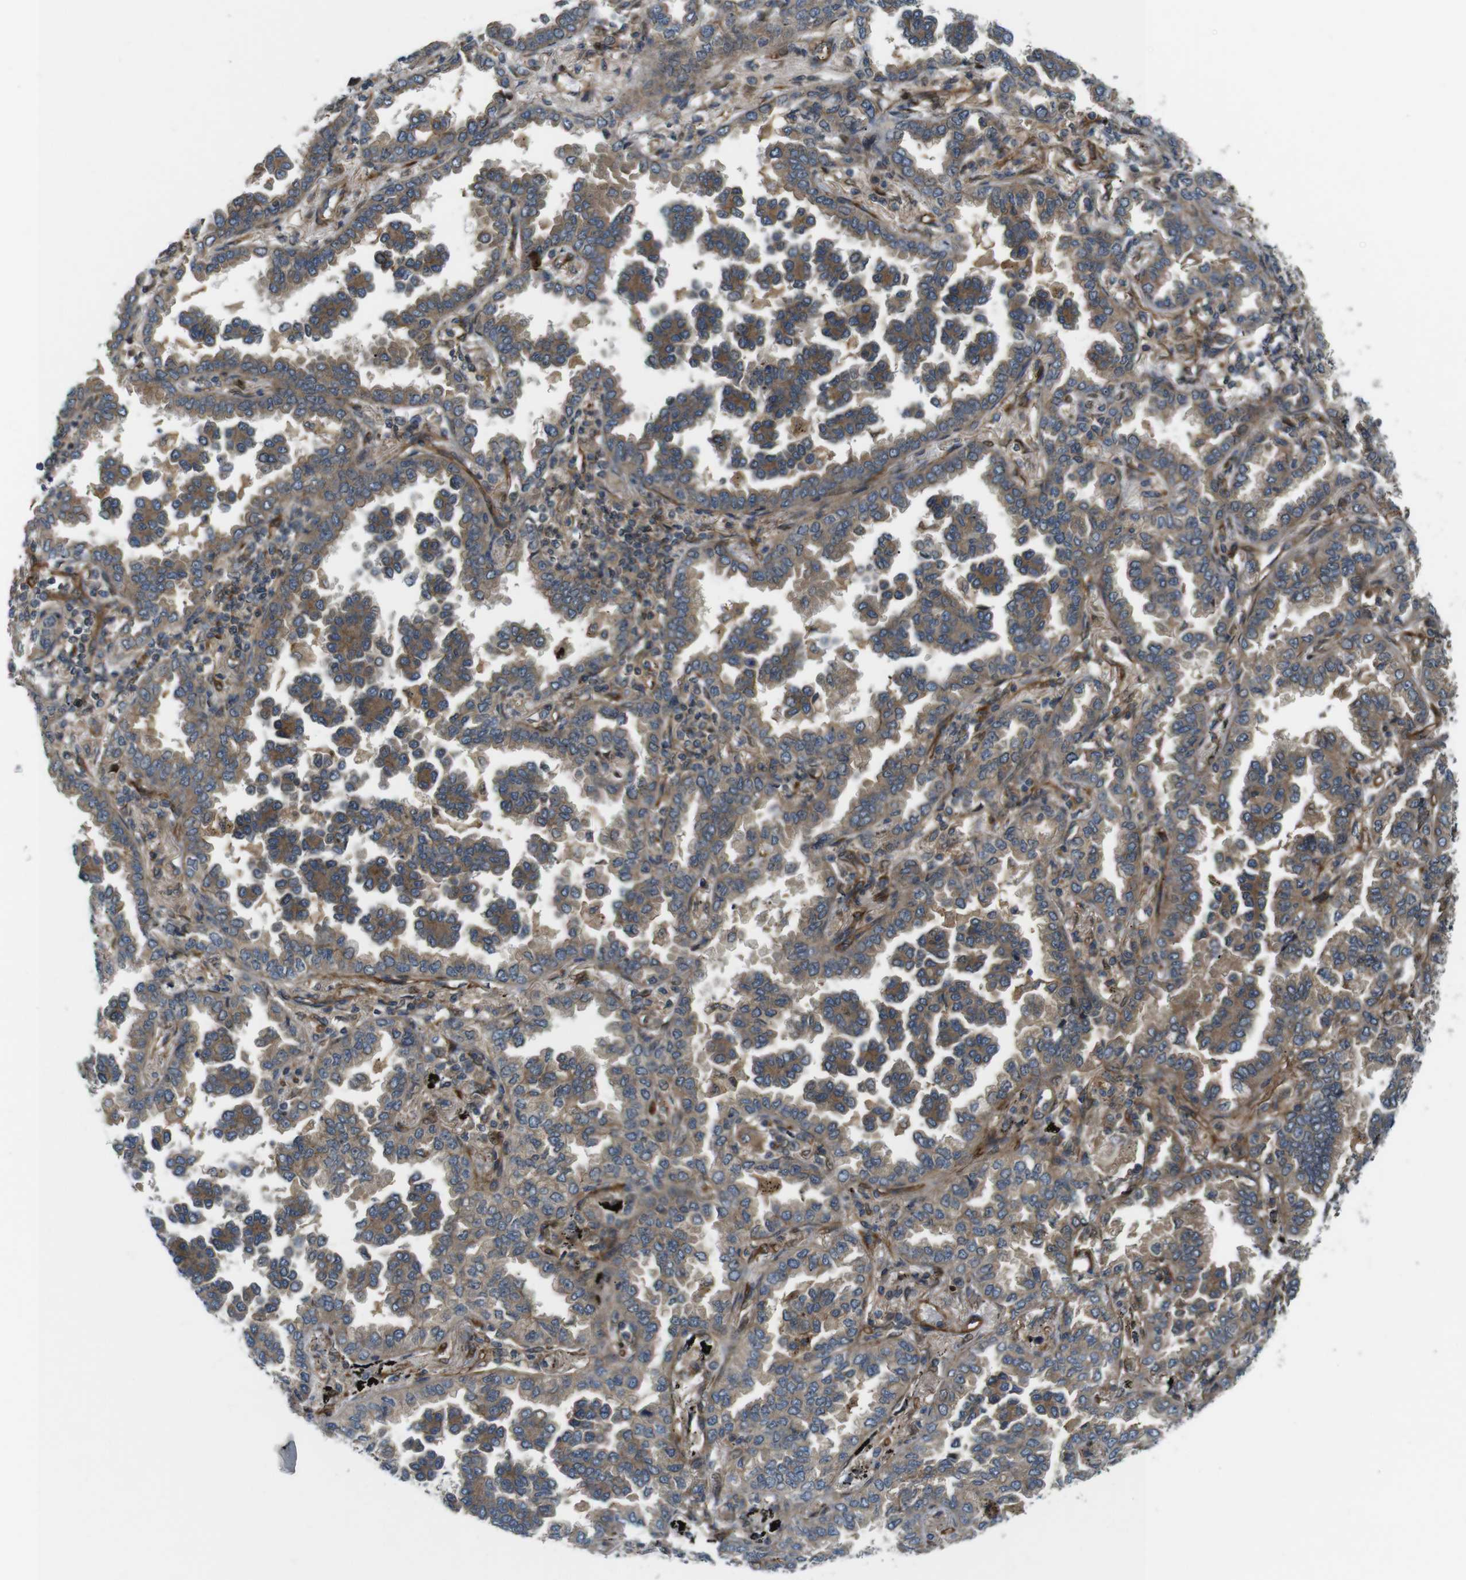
{"staining": {"intensity": "strong", "quantity": ">75%", "location": "cytoplasmic/membranous"}, "tissue": "lung cancer", "cell_type": "Tumor cells", "image_type": "cancer", "snomed": [{"axis": "morphology", "description": "Normal tissue, NOS"}, {"axis": "morphology", "description": "Adenocarcinoma, NOS"}, {"axis": "topography", "description": "Lung"}], "caption": "There is high levels of strong cytoplasmic/membranous expression in tumor cells of lung cancer (adenocarcinoma), as demonstrated by immunohistochemical staining (brown color).", "gene": "TSC1", "patient": {"sex": "male", "age": 59}}